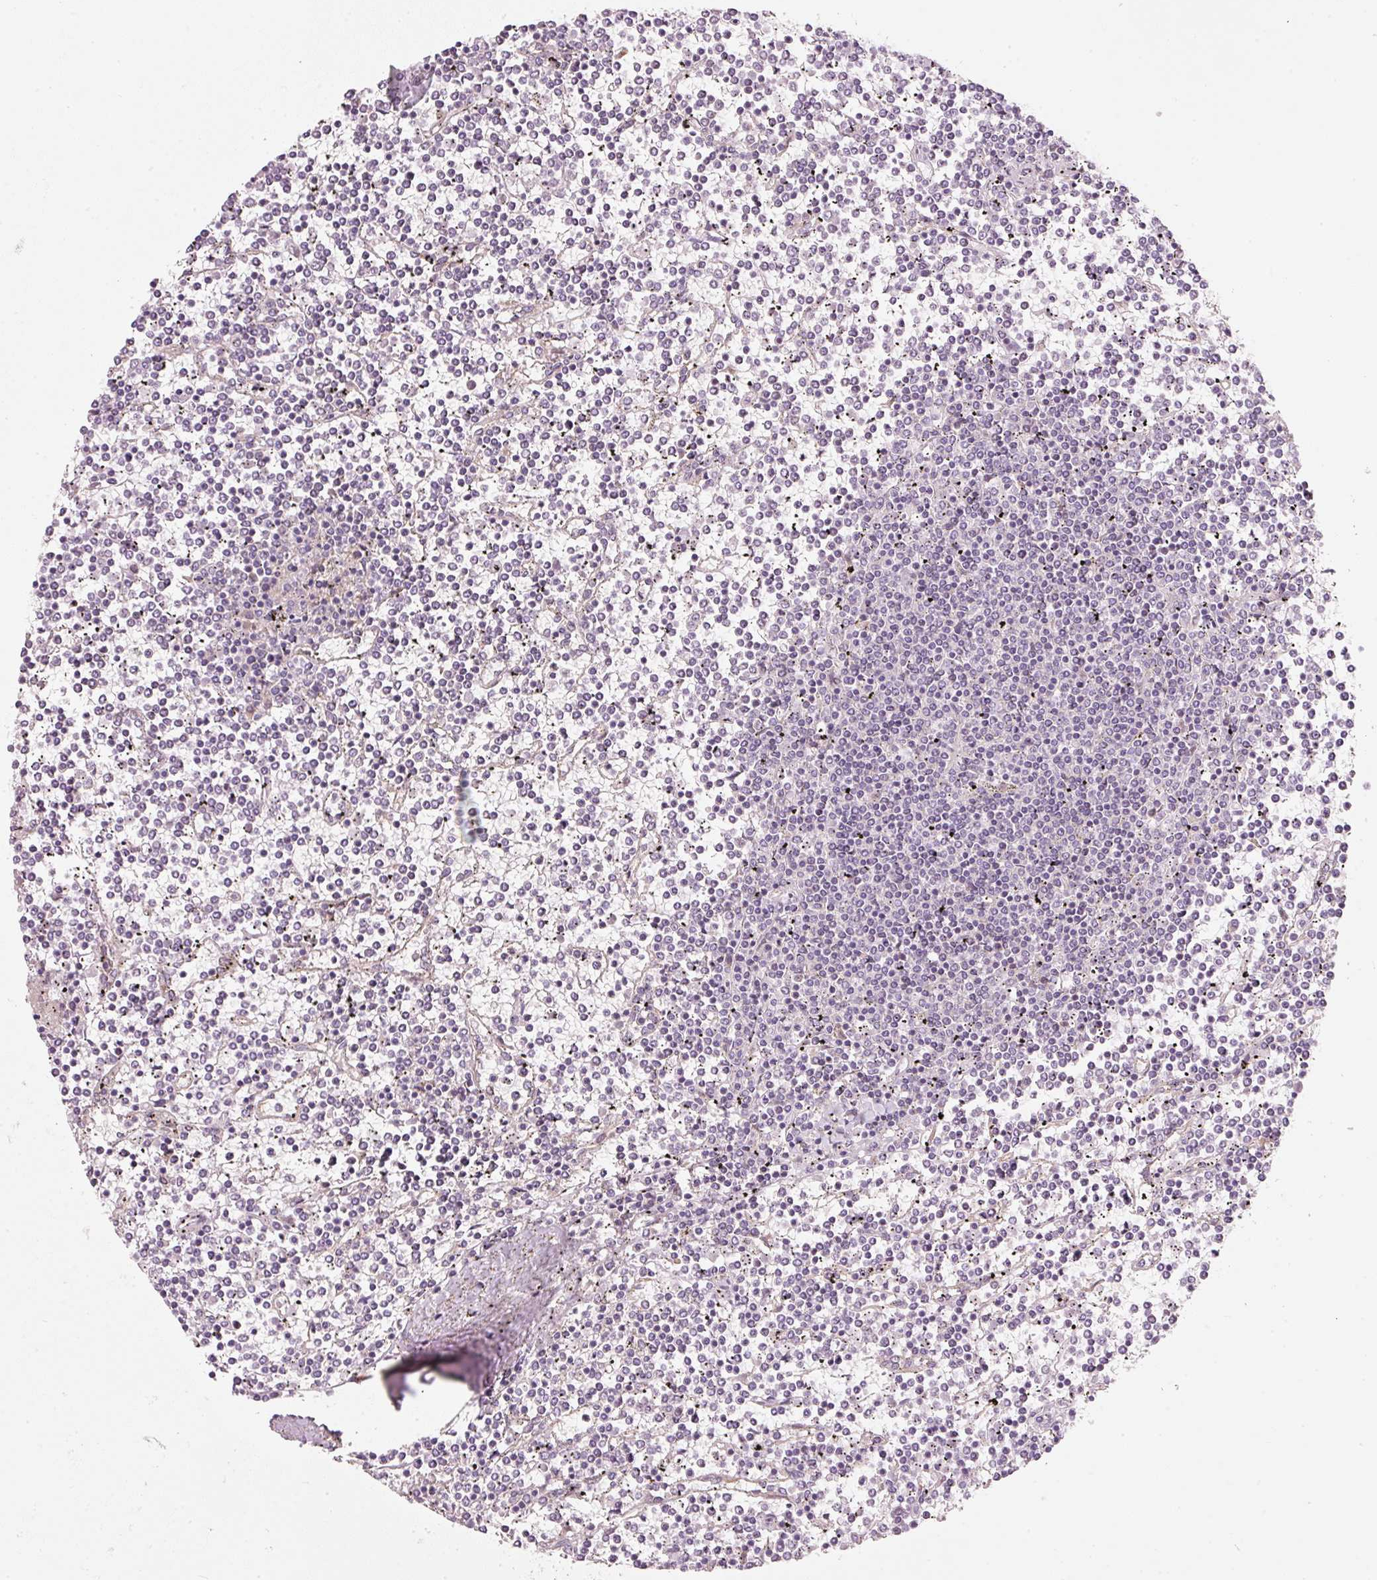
{"staining": {"intensity": "negative", "quantity": "none", "location": "none"}, "tissue": "lymphoma", "cell_type": "Tumor cells", "image_type": "cancer", "snomed": [{"axis": "morphology", "description": "Malignant lymphoma, non-Hodgkin's type, Low grade"}, {"axis": "topography", "description": "Spleen"}], "caption": "This is an IHC histopathology image of lymphoma. There is no positivity in tumor cells.", "gene": "SLC20A1", "patient": {"sex": "female", "age": 19}}